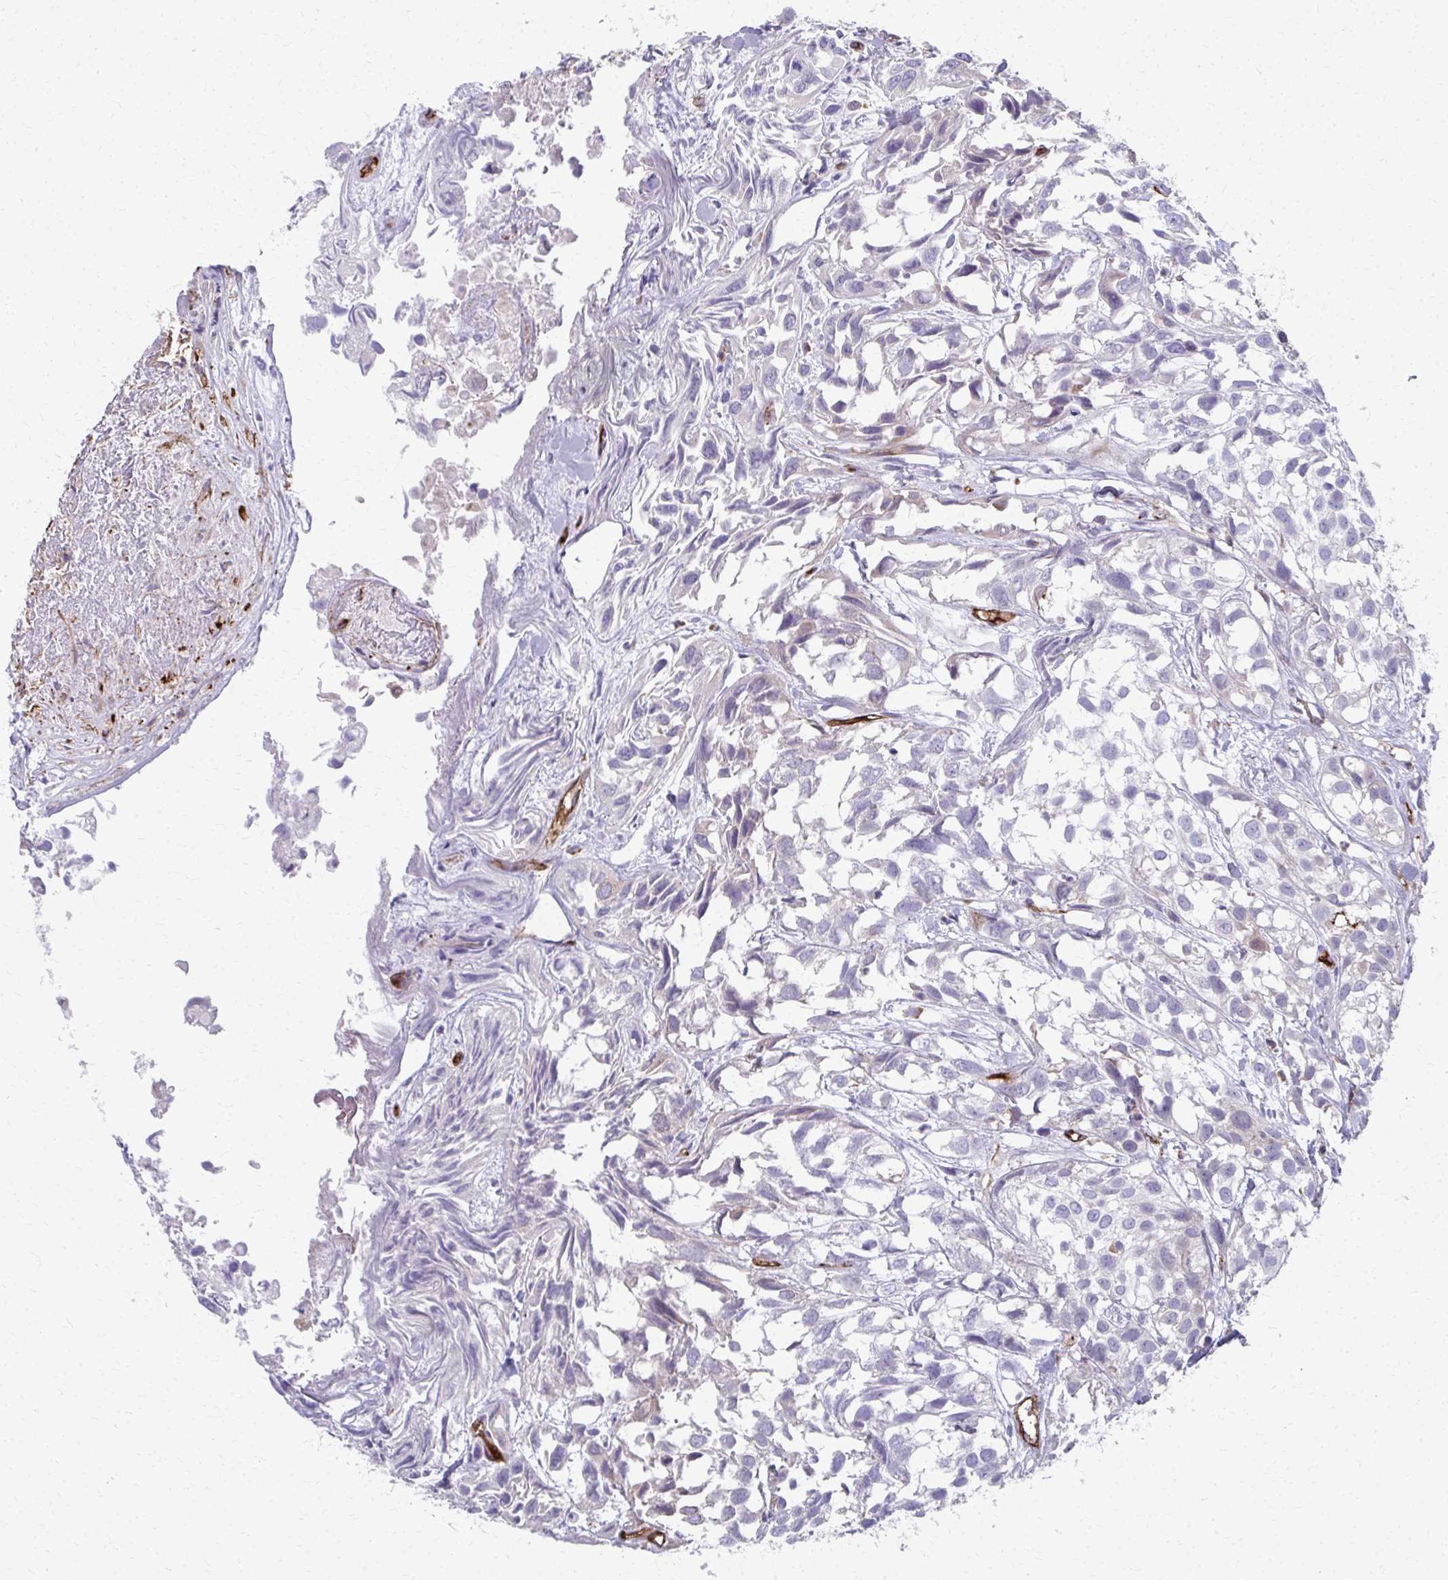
{"staining": {"intensity": "negative", "quantity": "none", "location": "none"}, "tissue": "urothelial cancer", "cell_type": "Tumor cells", "image_type": "cancer", "snomed": [{"axis": "morphology", "description": "Urothelial carcinoma, High grade"}, {"axis": "topography", "description": "Urinary bladder"}], "caption": "High-grade urothelial carcinoma stained for a protein using immunohistochemistry (IHC) demonstrates no positivity tumor cells.", "gene": "ADIPOQ", "patient": {"sex": "male", "age": 56}}